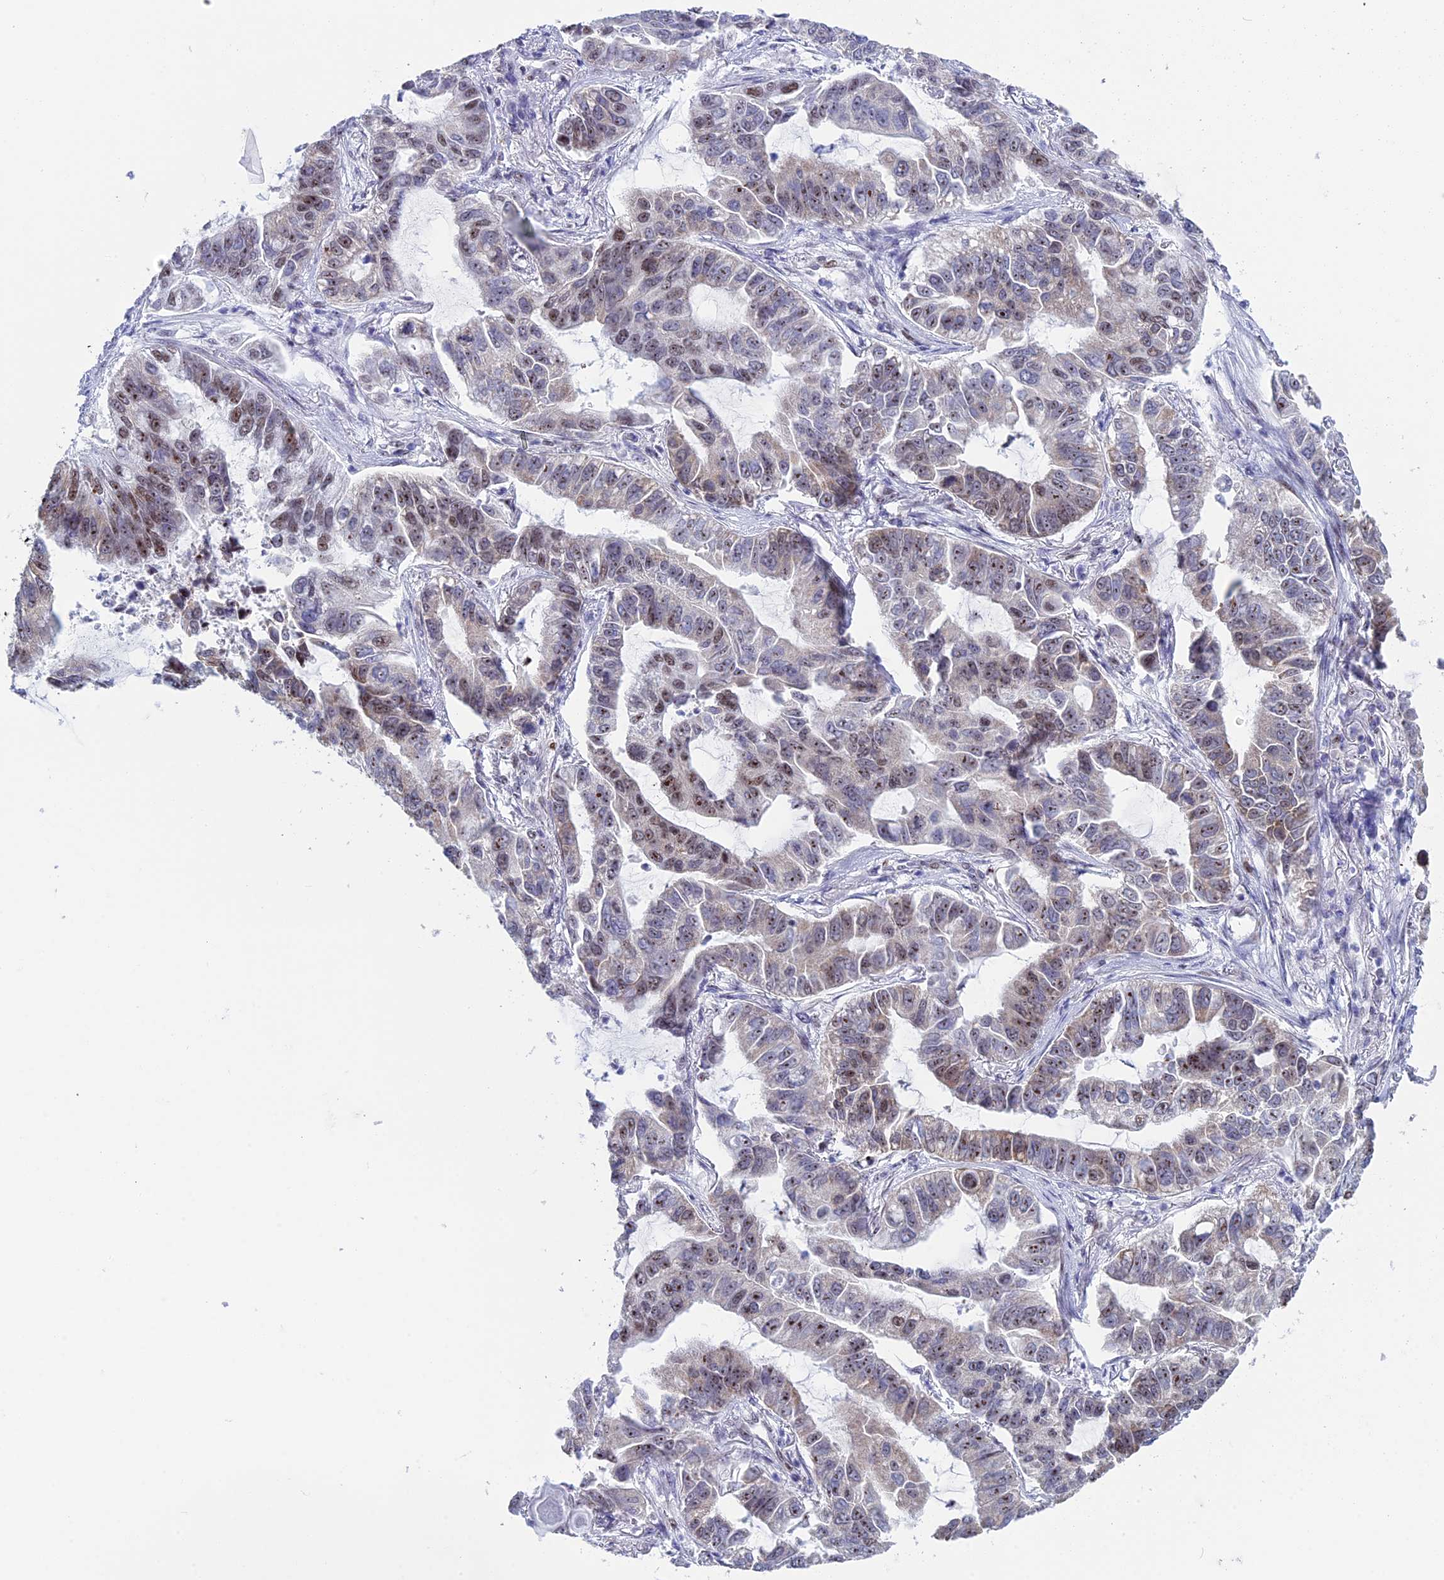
{"staining": {"intensity": "moderate", "quantity": "25%-75%", "location": "nuclear"}, "tissue": "lung cancer", "cell_type": "Tumor cells", "image_type": "cancer", "snomed": [{"axis": "morphology", "description": "Adenocarcinoma, NOS"}, {"axis": "topography", "description": "Lung"}], "caption": "Adenocarcinoma (lung) stained with DAB immunohistochemistry exhibits medium levels of moderate nuclear staining in about 25%-75% of tumor cells.", "gene": "CCDC86", "patient": {"sex": "male", "age": 64}}